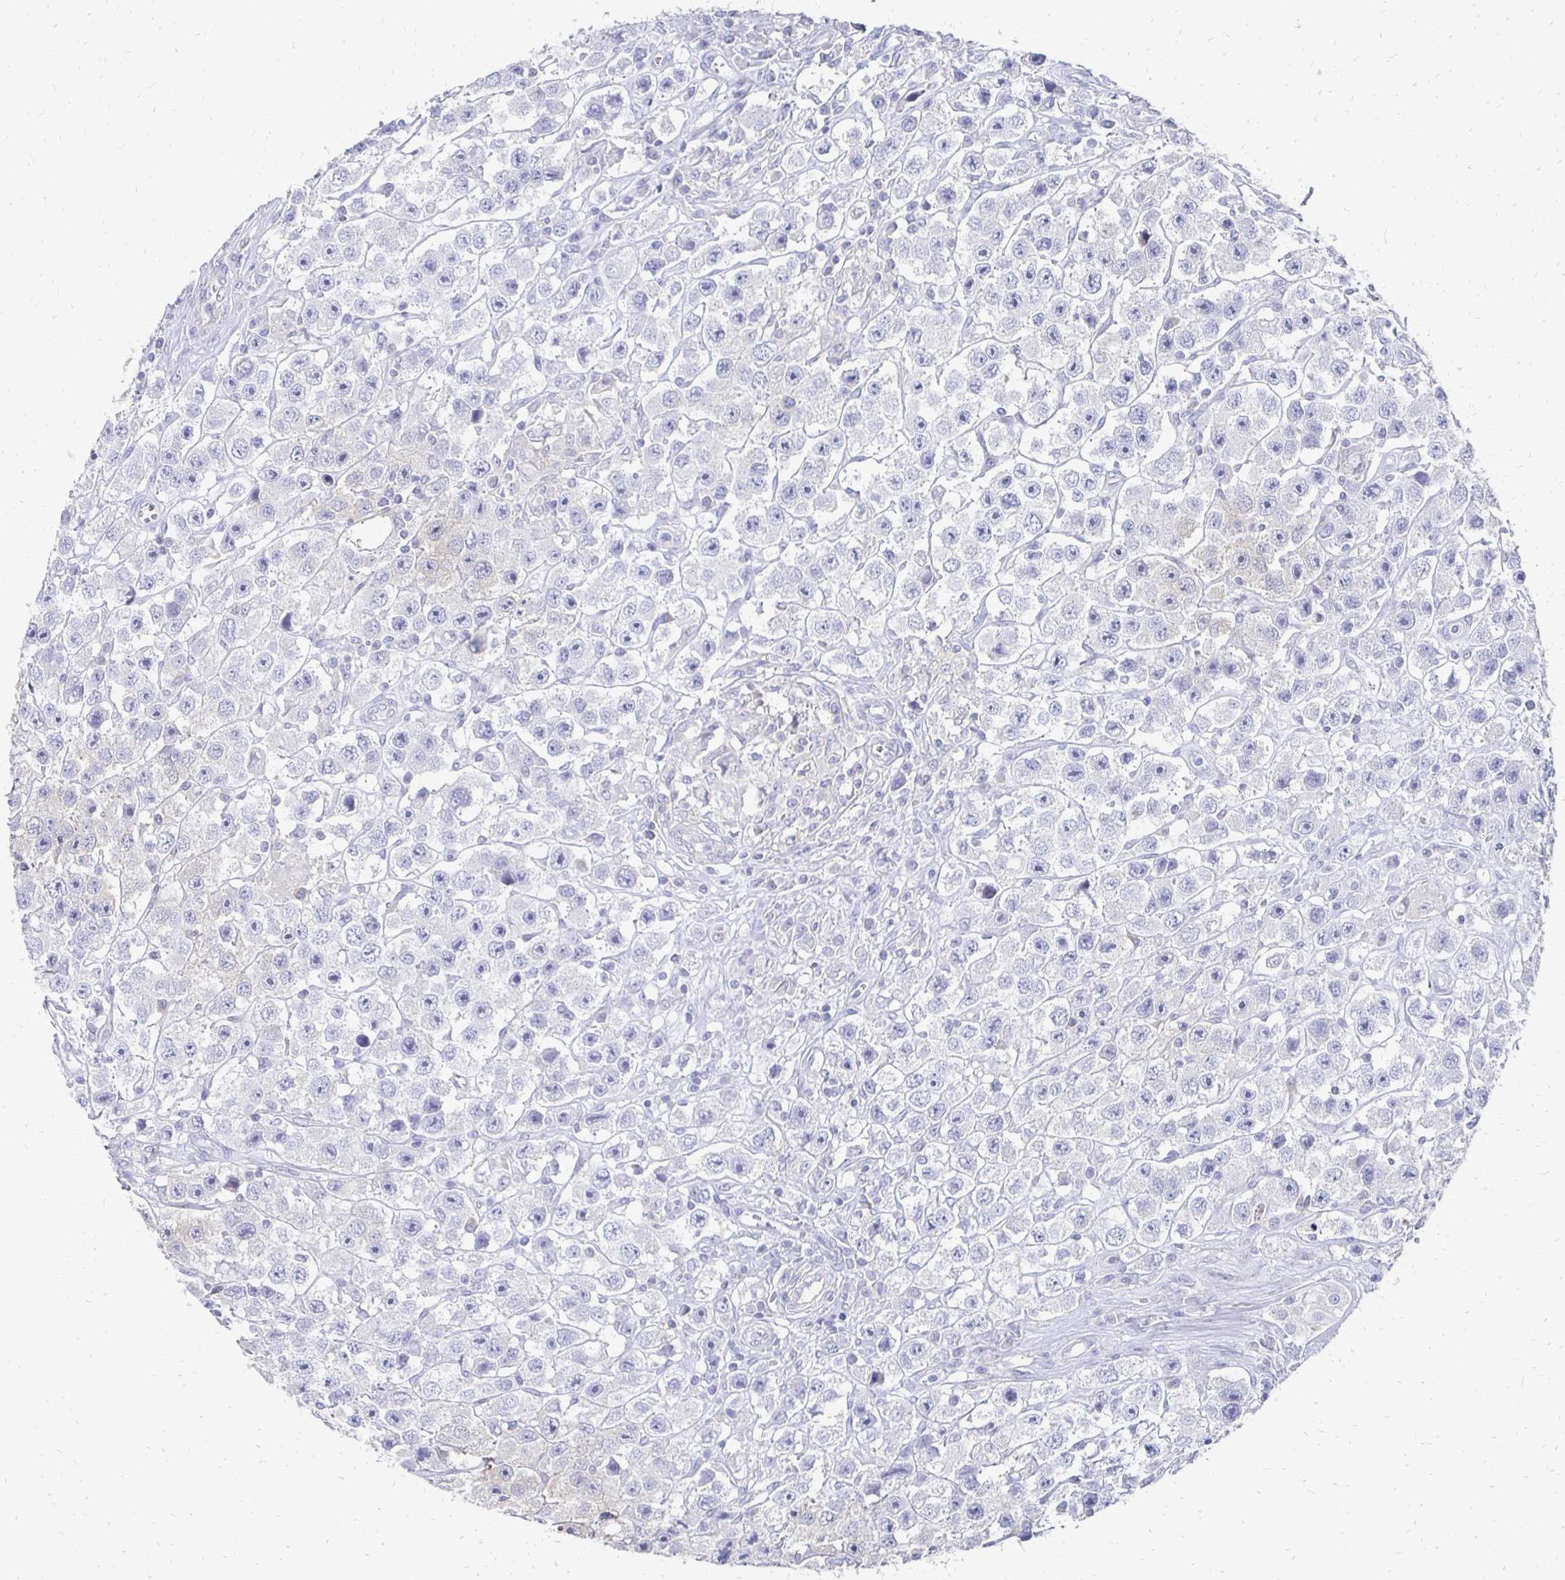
{"staining": {"intensity": "negative", "quantity": "none", "location": "none"}, "tissue": "testis cancer", "cell_type": "Tumor cells", "image_type": "cancer", "snomed": [{"axis": "morphology", "description": "Seminoma, NOS"}, {"axis": "topography", "description": "Testis"}], "caption": "Immunohistochemistry of testis seminoma reveals no staining in tumor cells.", "gene": "SYCP3", "patient": {"sex": "male", "age": 45}}